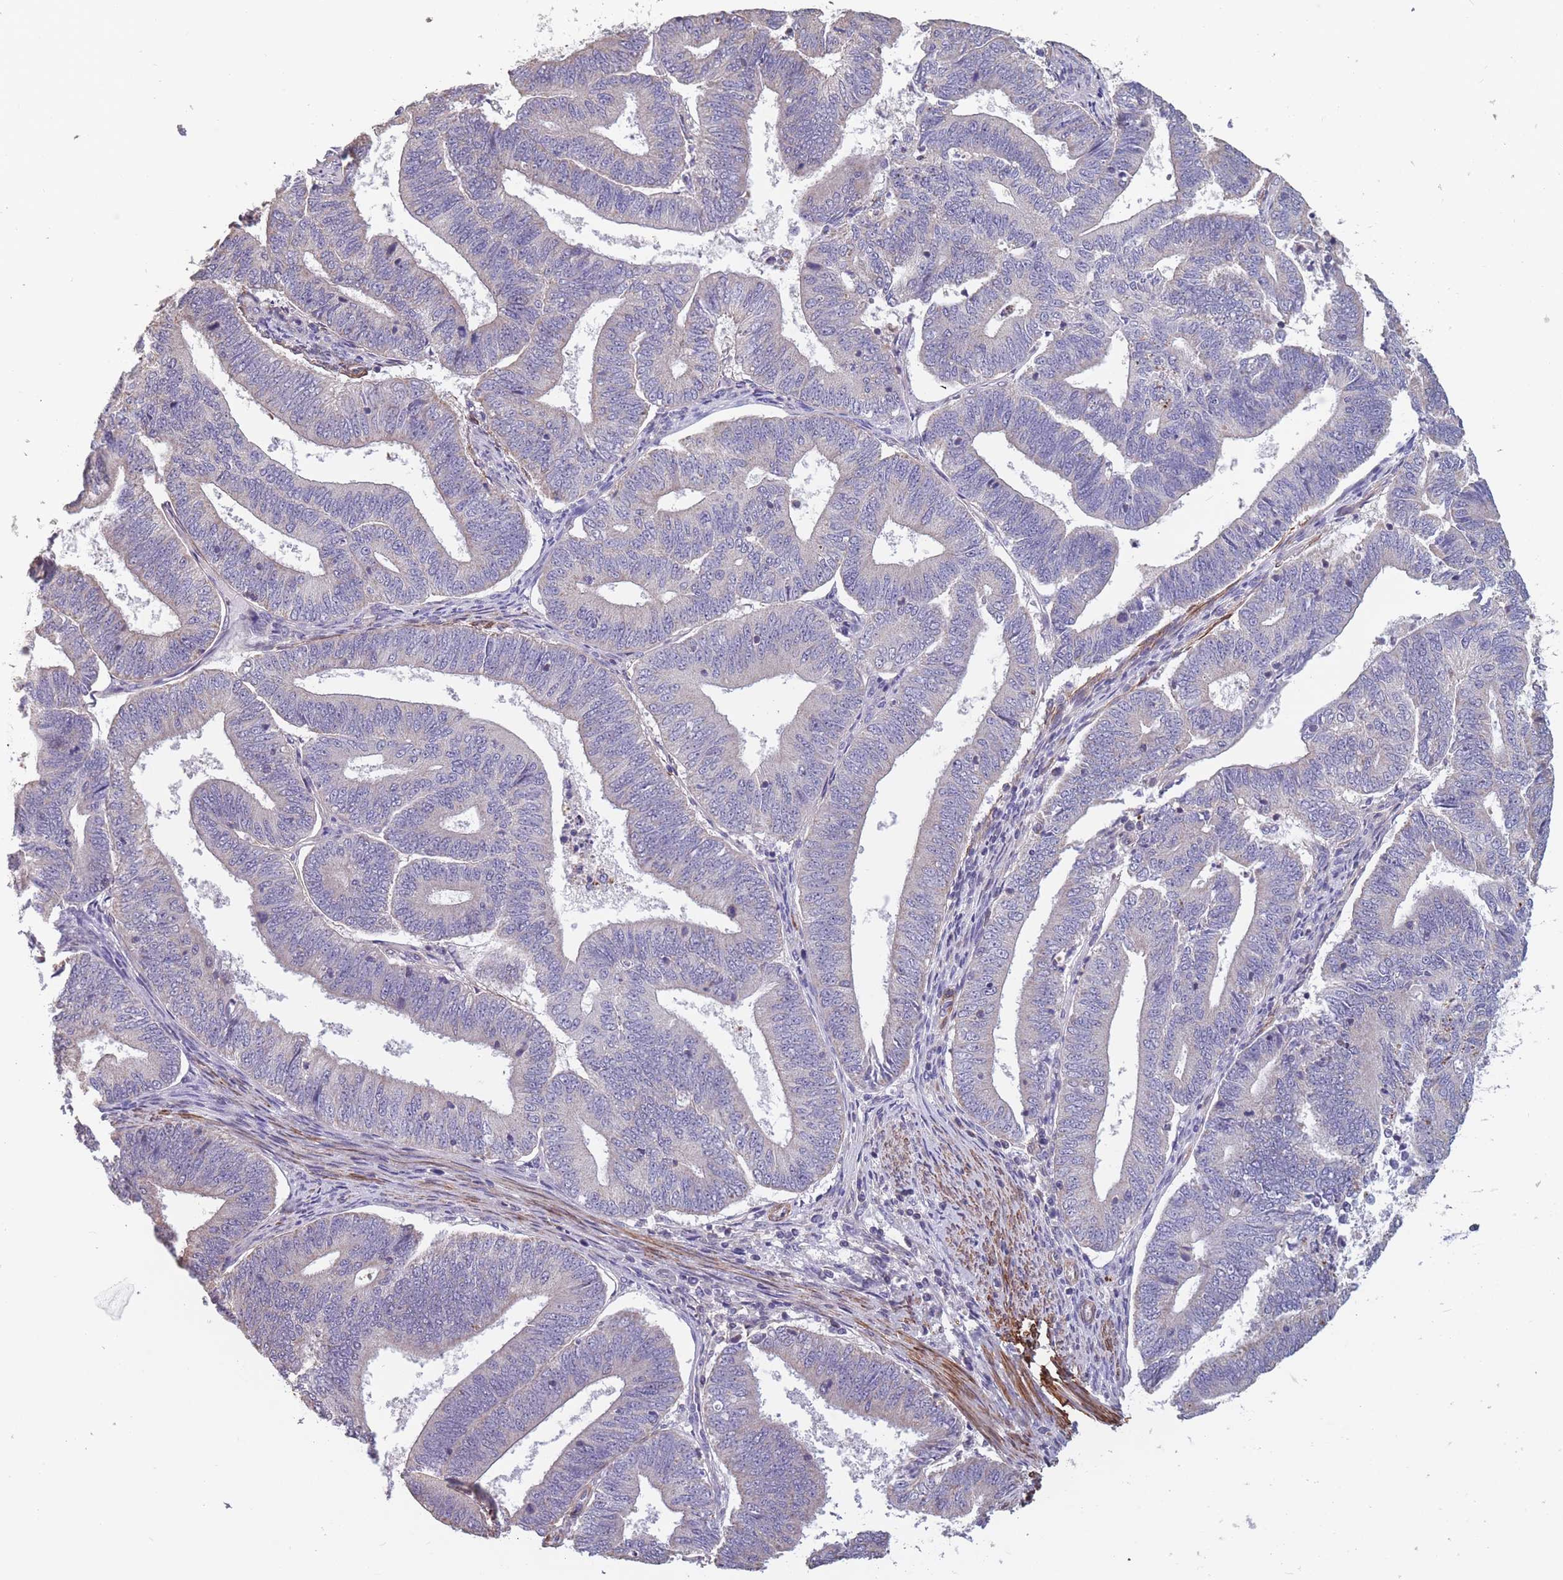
{"staining": {"intensity": "negative", "quantity": "none", "location": "none"}, "tissue": "endometrial cancer", "cell_type": "Tumor cells", "image_type": "cancer", "snomed": [{"axis": "morphology", "description": "Adenocarcinoma, NOS"}, {"axis": "topography", "description": "Endometrium"}], "caption": "Tumor cells show no significant expression in endometrial cancer (adenocarcinoma).", "gene": "TOMM40L", "patient": {"sex": "female", "age": 70}}